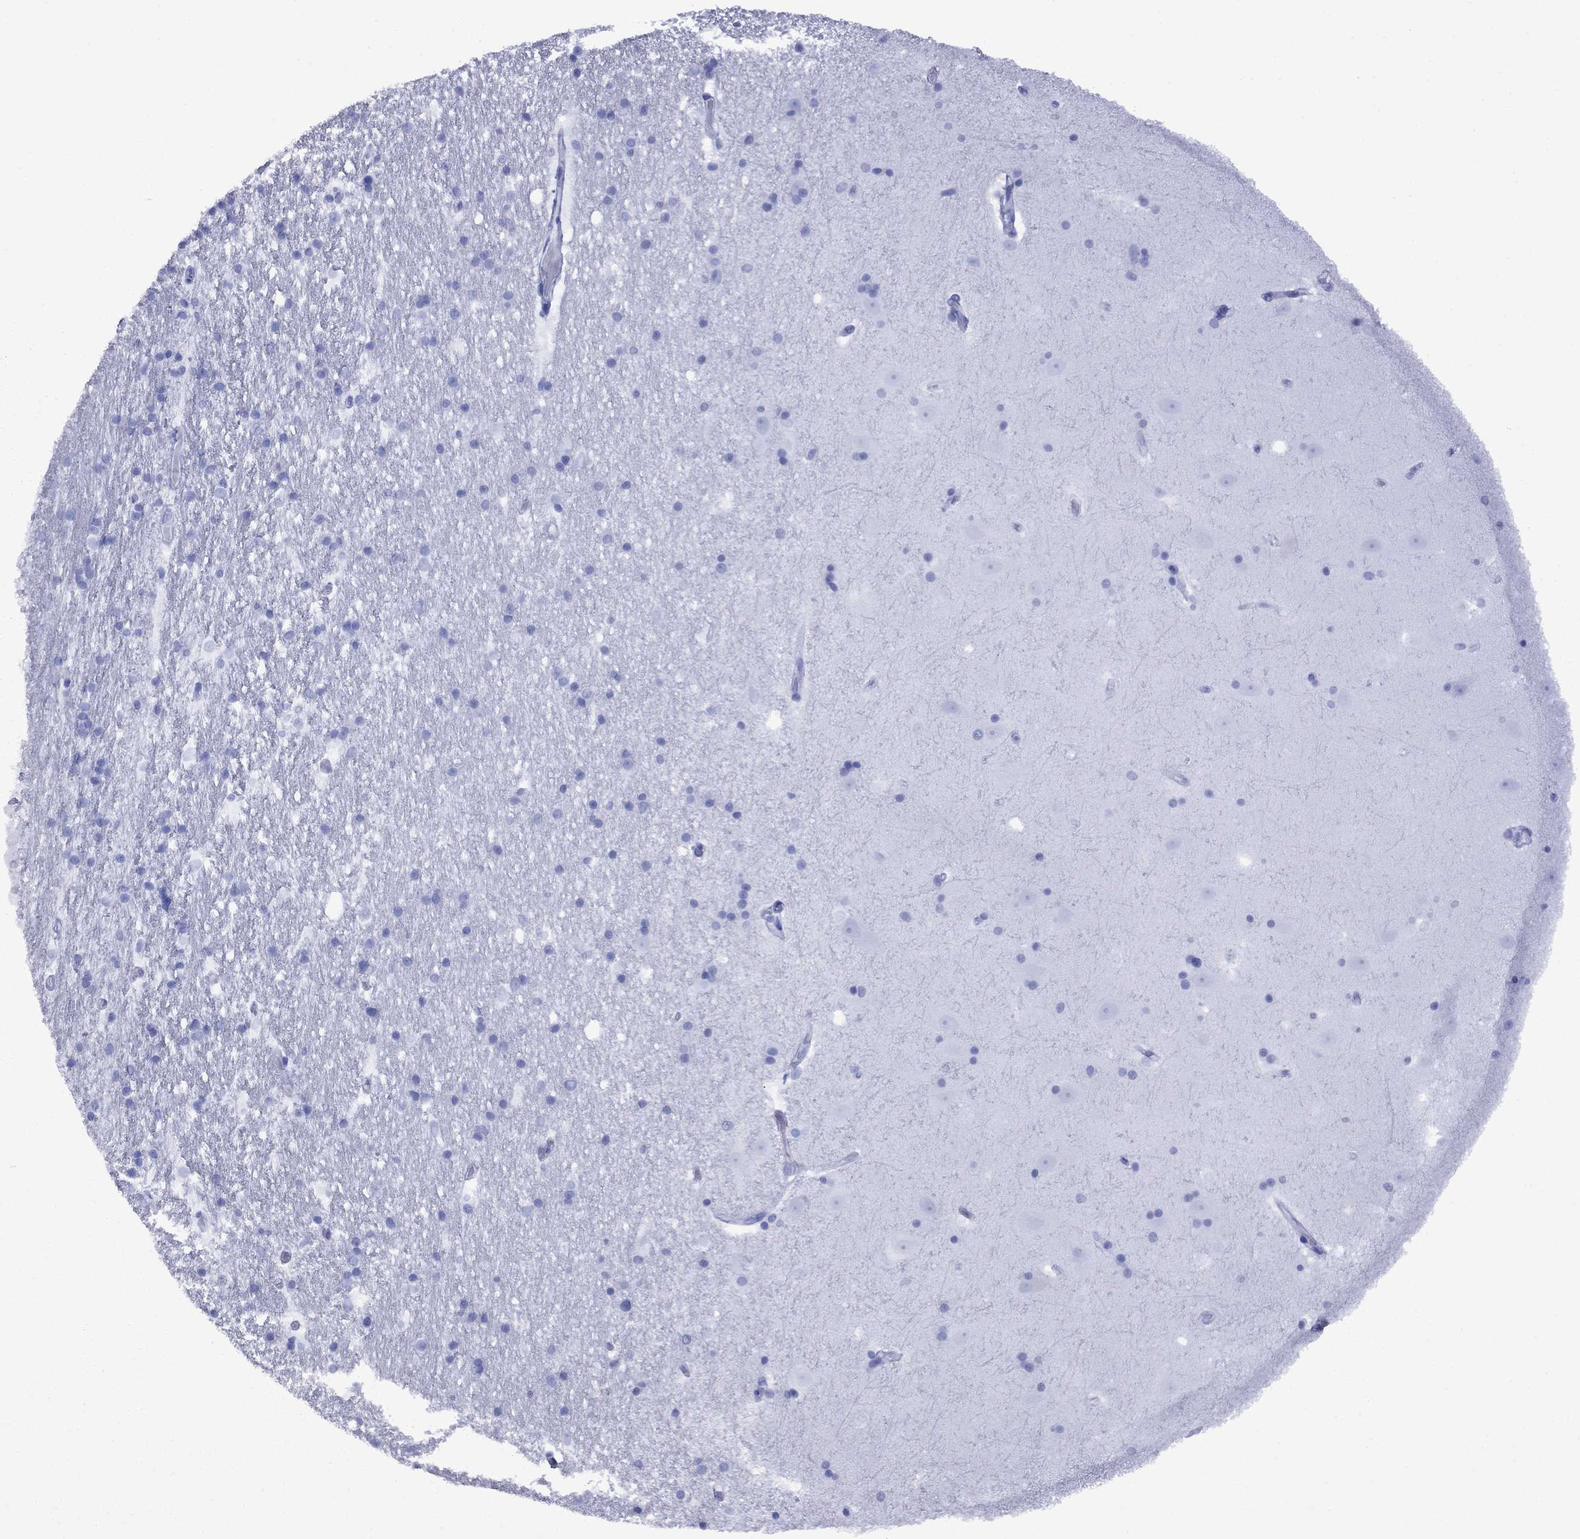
{"staining": {"intensity": "negative", "quantity": "none", "location": "none"}, "tissue": "hippocampus", "cell_type": "Glial cells", "image_type": "normal", "snomed": [{"axis": "morphology", "description": "Normal tissue, NOS"}, {"axis": "topography", "description": "Hippocampus"}], "caption": "Photomicrograph shows no significant protein positivity in glial cells of normal hippocampus.", "gene": "APOA2", "patient": {"sex": "male", "age": 49}}